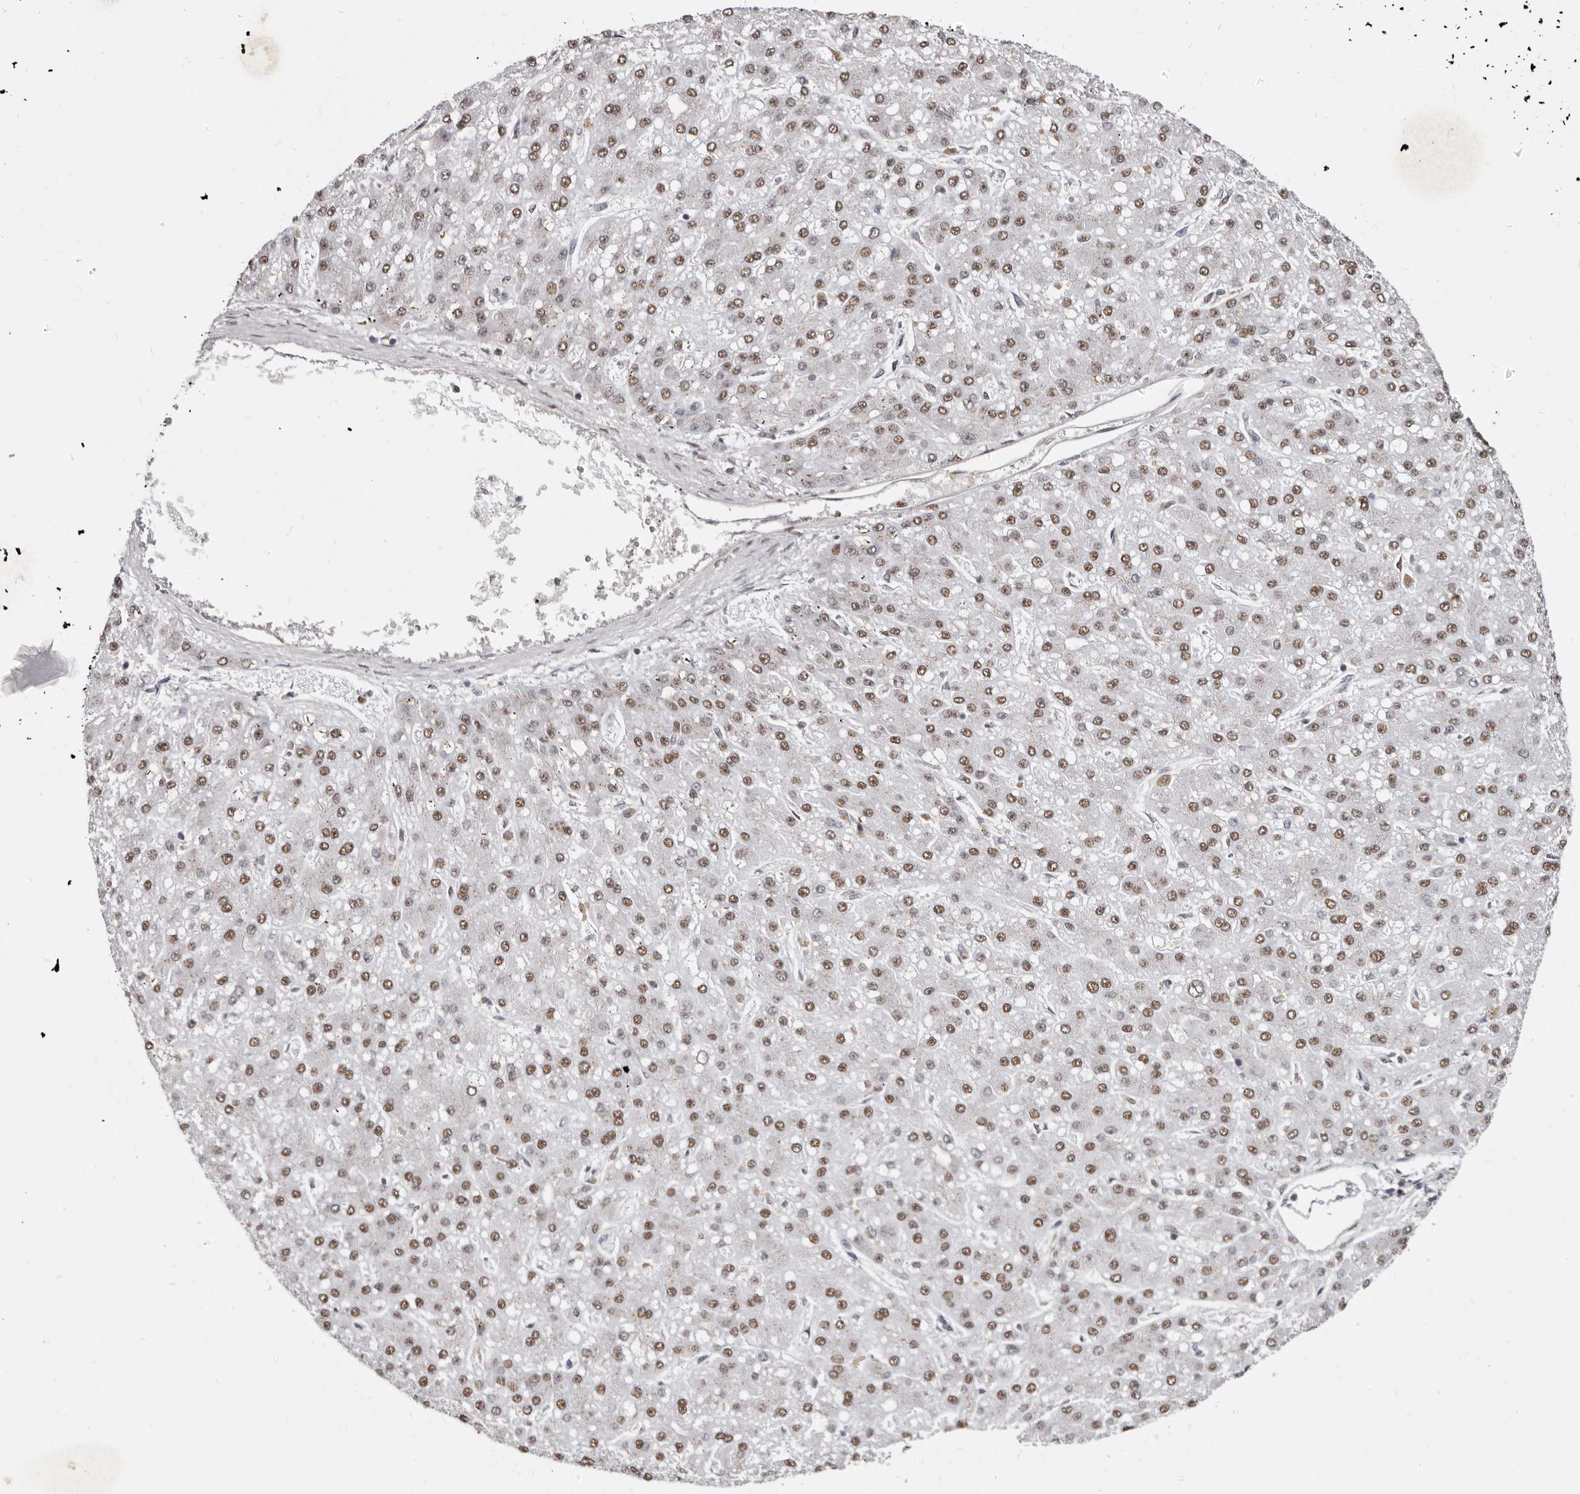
{"staining": {"intensity": "moderate", "quantity": ">75%", "location": "nuclear"}, "tissue": "liver cancer", "cell_type": "Tumor cells", "image_type": "cancer", "snomed": [{"axis": "morphology", "description": "Carcinoma, Hepatocellular, NOS"}, {"axis": "topography", "description": "Liver"}], "caption": "Tumor cells show medium levels of moderate nuclear positivity in approximately >75% of cells in human liver cancer (hepatocellular carcinoma).", "gene": "SCAF4", "patient": {"sex": "male", "age": 67}}